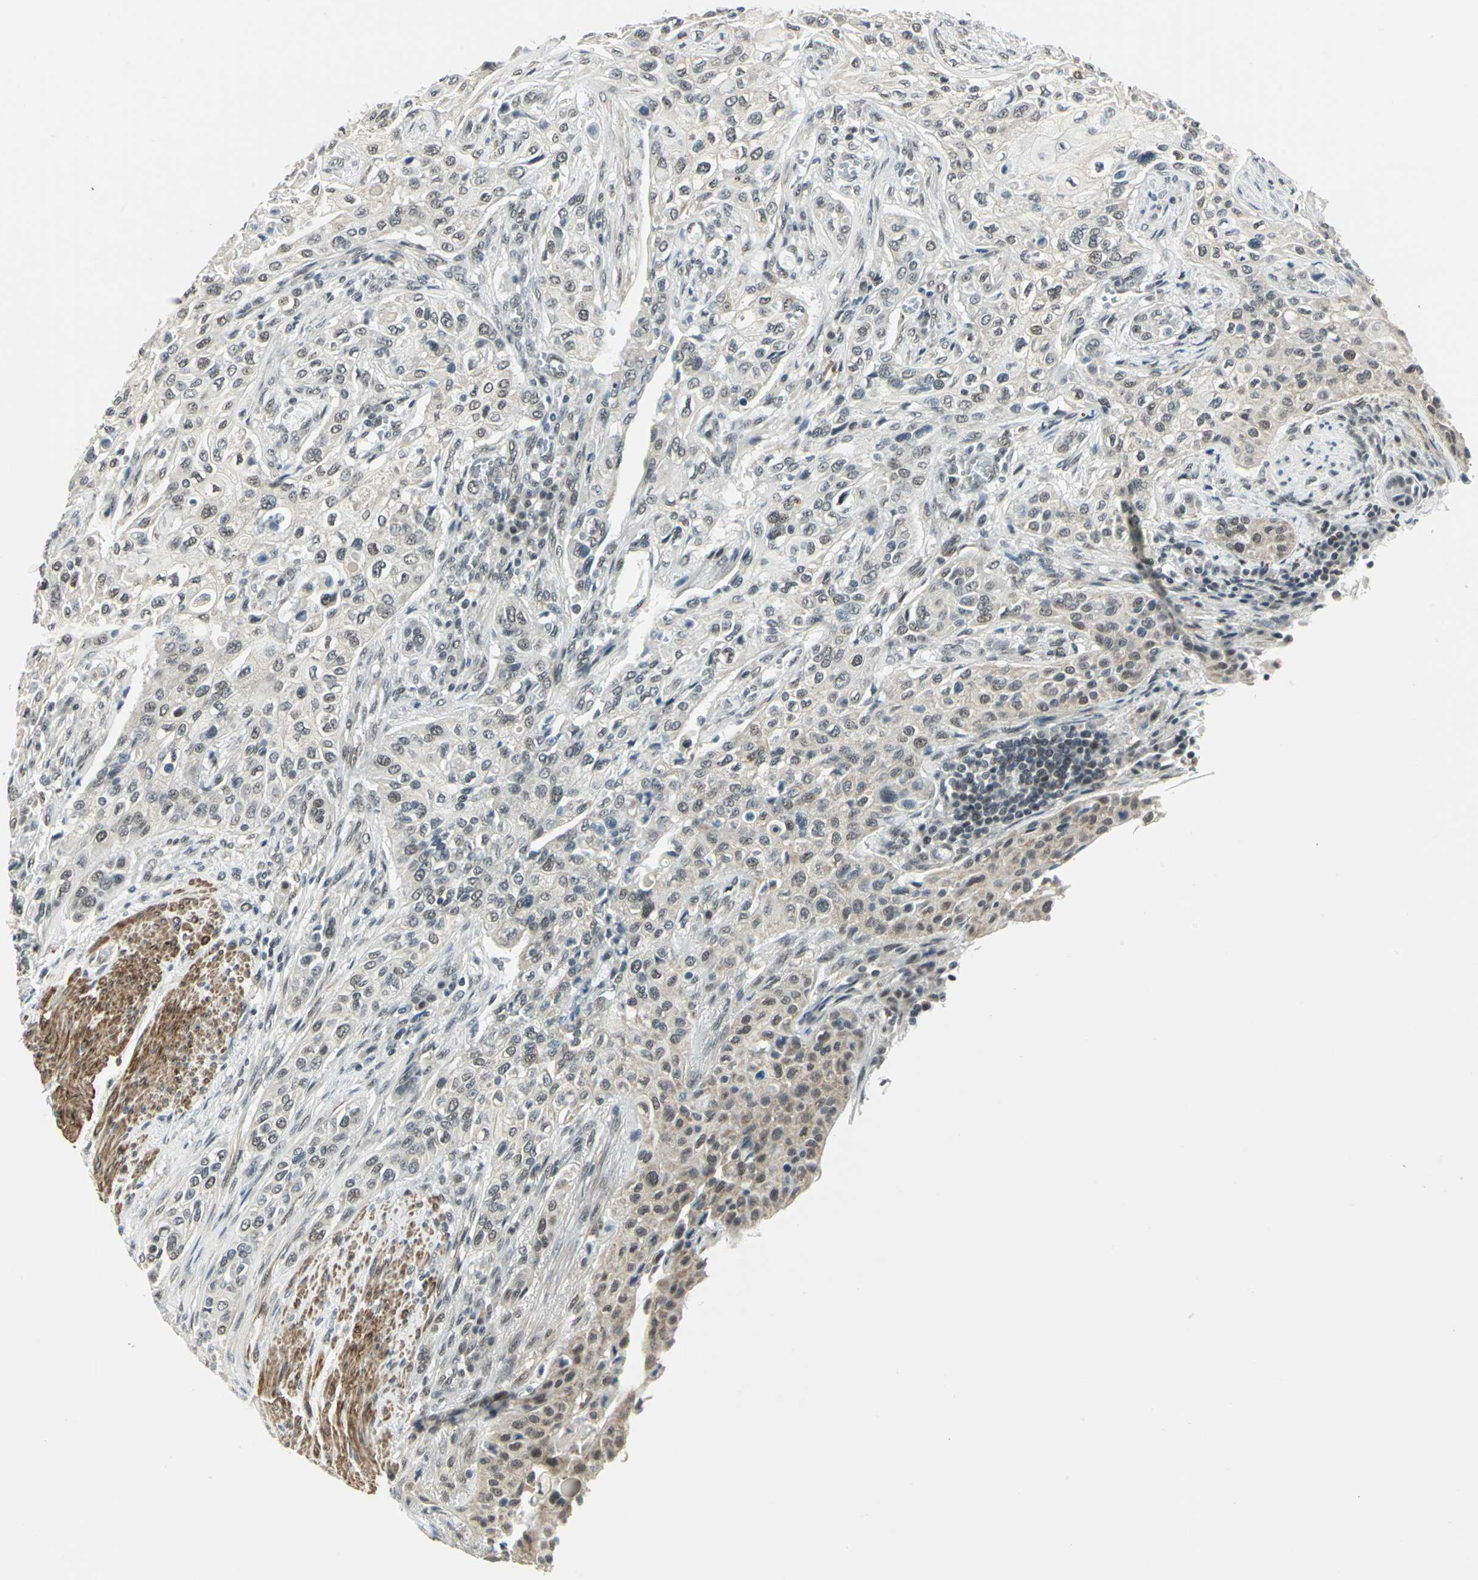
{"staining": {"intensity": "weak", "quantity": "<25%", "location": "cytoplasmic/membranous,nuclear"}, "tissue": "urothelial cancer", "cell_type": "Tumor cells", "image_type": "cancer", "snomed": [{"axis": "morphology", "description": "Urothelial carcinoma, High grade"}, {"axis": "topography", "description": "Urinary bladder"}], "caption": "Immunohistochemistry (IHC) image of neoplastic tissue: human high-grade urothelial carcinoma stained with DAB (3,3'-diaminobenzidine) reveals no significant protein expression in tumor cells.", "gene": "MTA1", "patient": {"sex": "male", "age": 74}}